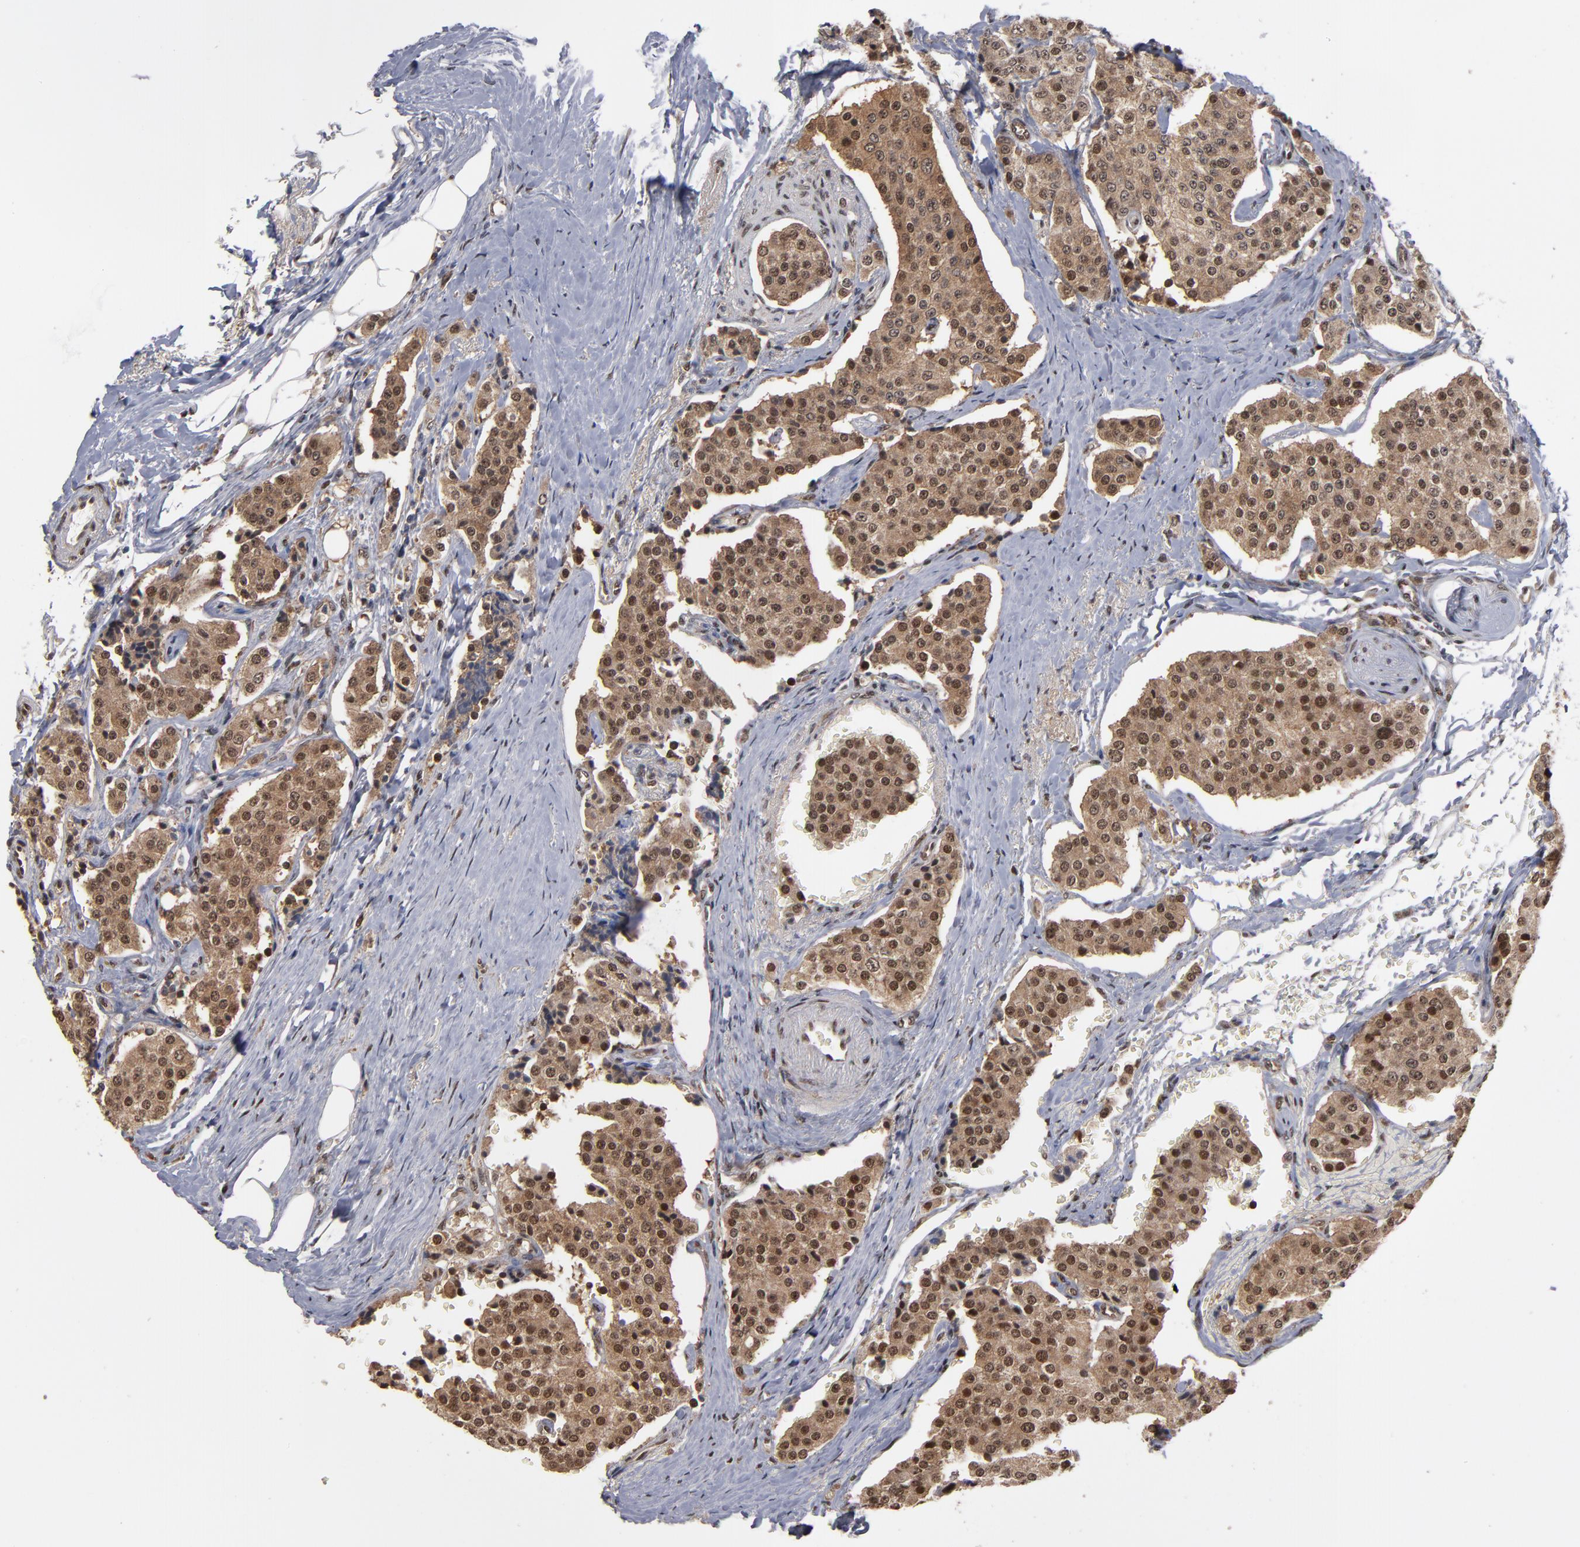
{"staining": {"intensity": "moderate", "quantity": ">75%", "location": "cytoplasmic/membranous,nuclear"}, "tissue": "carcinoid", "cell_type": "Tumor cells", "image_type": "cancer", "snomed": [{"axis": "morphology", "description": "Carcinoid, malignant, NOS"}, {"axis": "topography", "description": "Colon"}], "caption": "Human carcinoid (malignant) stained for a protein (brown) displays moderate cytoplasmic/membranous and nuclear positive staining in approximately >75% of tumor cells.", "gene": "HUWE1", "patient": {"sex": "female", "age": 61}}